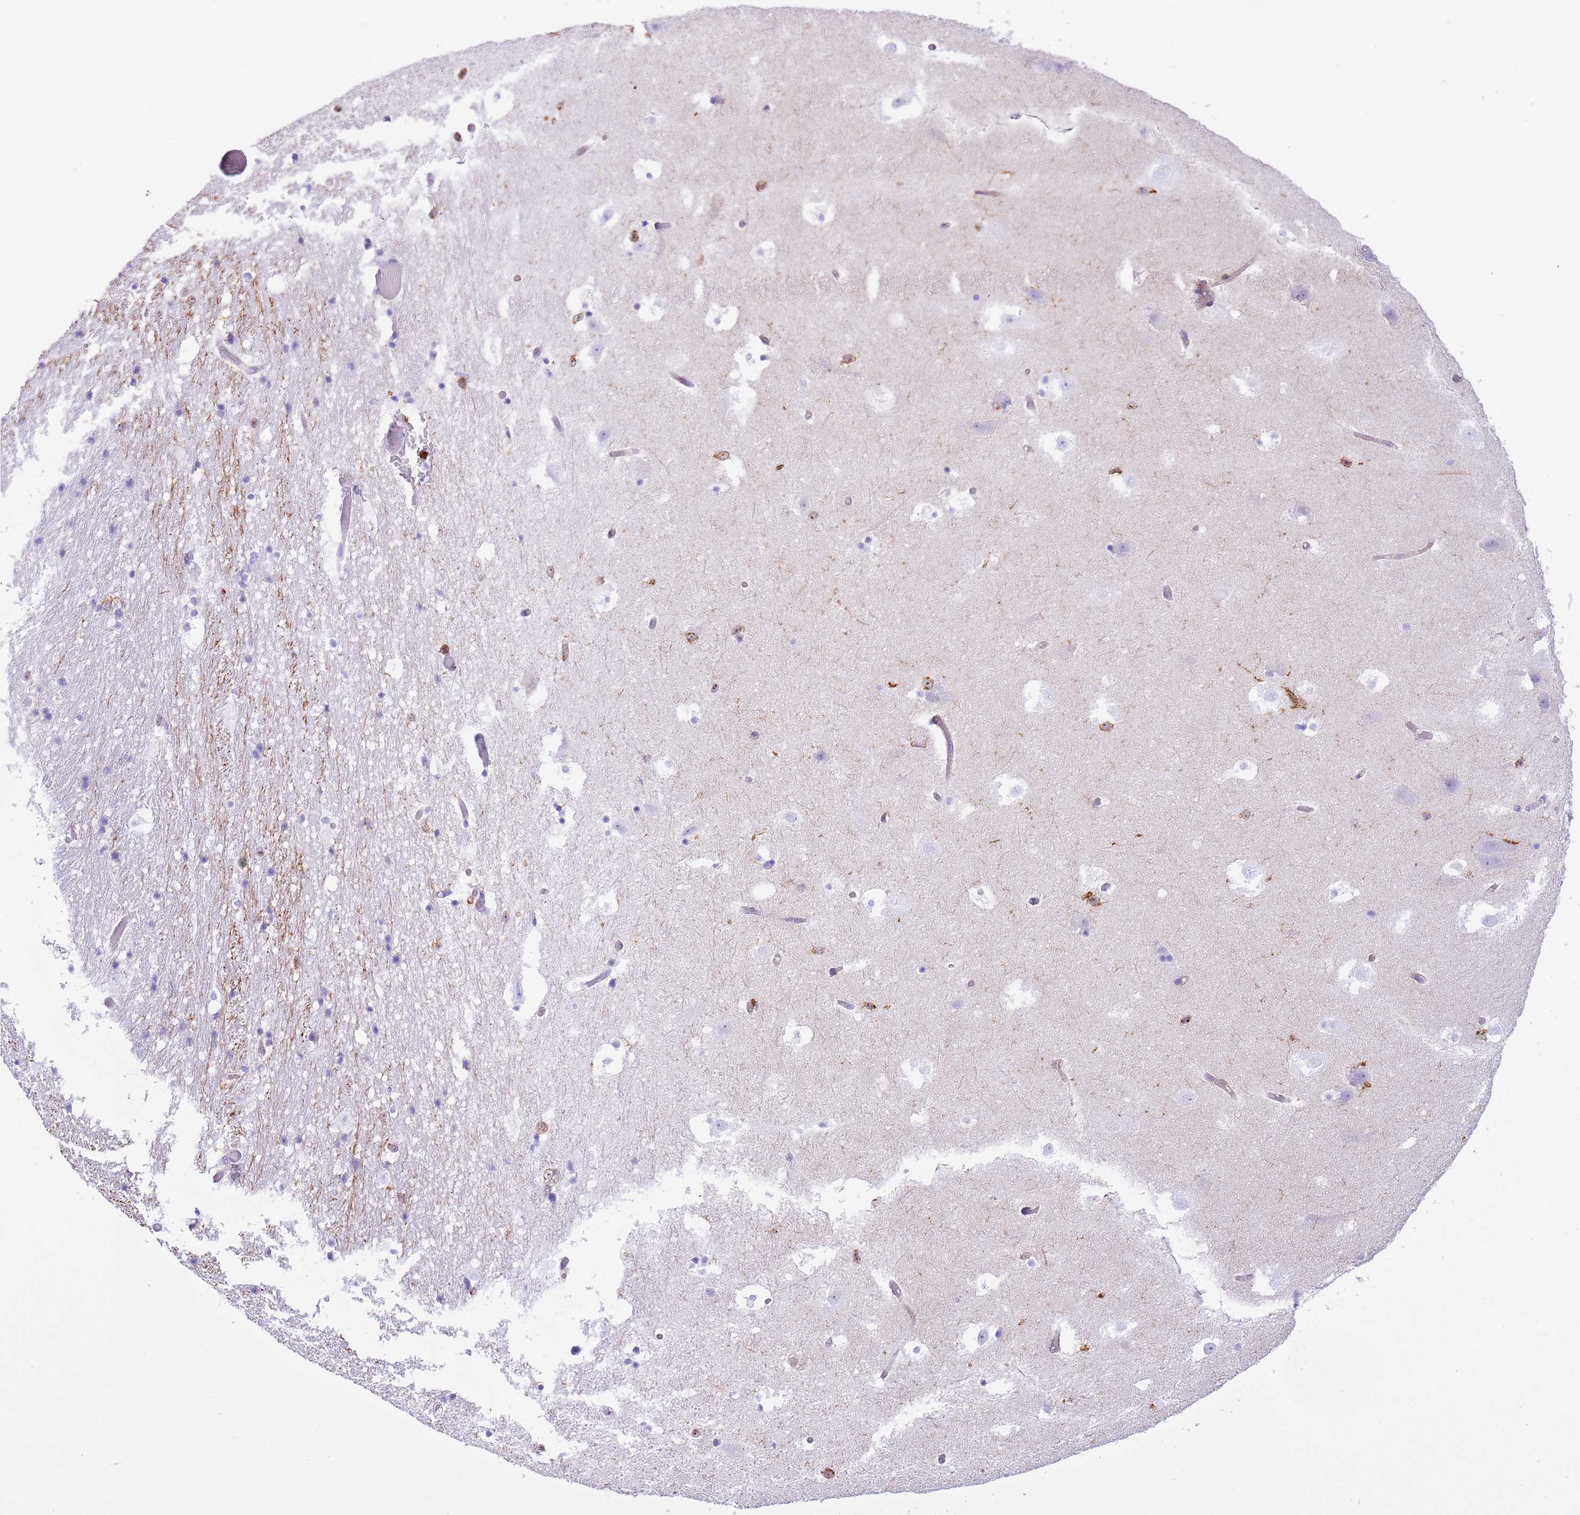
{"staining": {"intensity": "negative", "quantity": "none", "location": "none"}, "tissue": "hippocampus", "cell_type": "Glial cells", "image_type": "normal", "snomed": [{"axis": "morphology", "description": "Normal tissue, NOS"}, {"axis": "topography", "description": "Hippocampus"}], "caption": "This is an IHC image of benign human hippocampus. There is no expression in glial cells.", "gene": "EFHD2", "patient": {"sex": "female", "age": 52}}